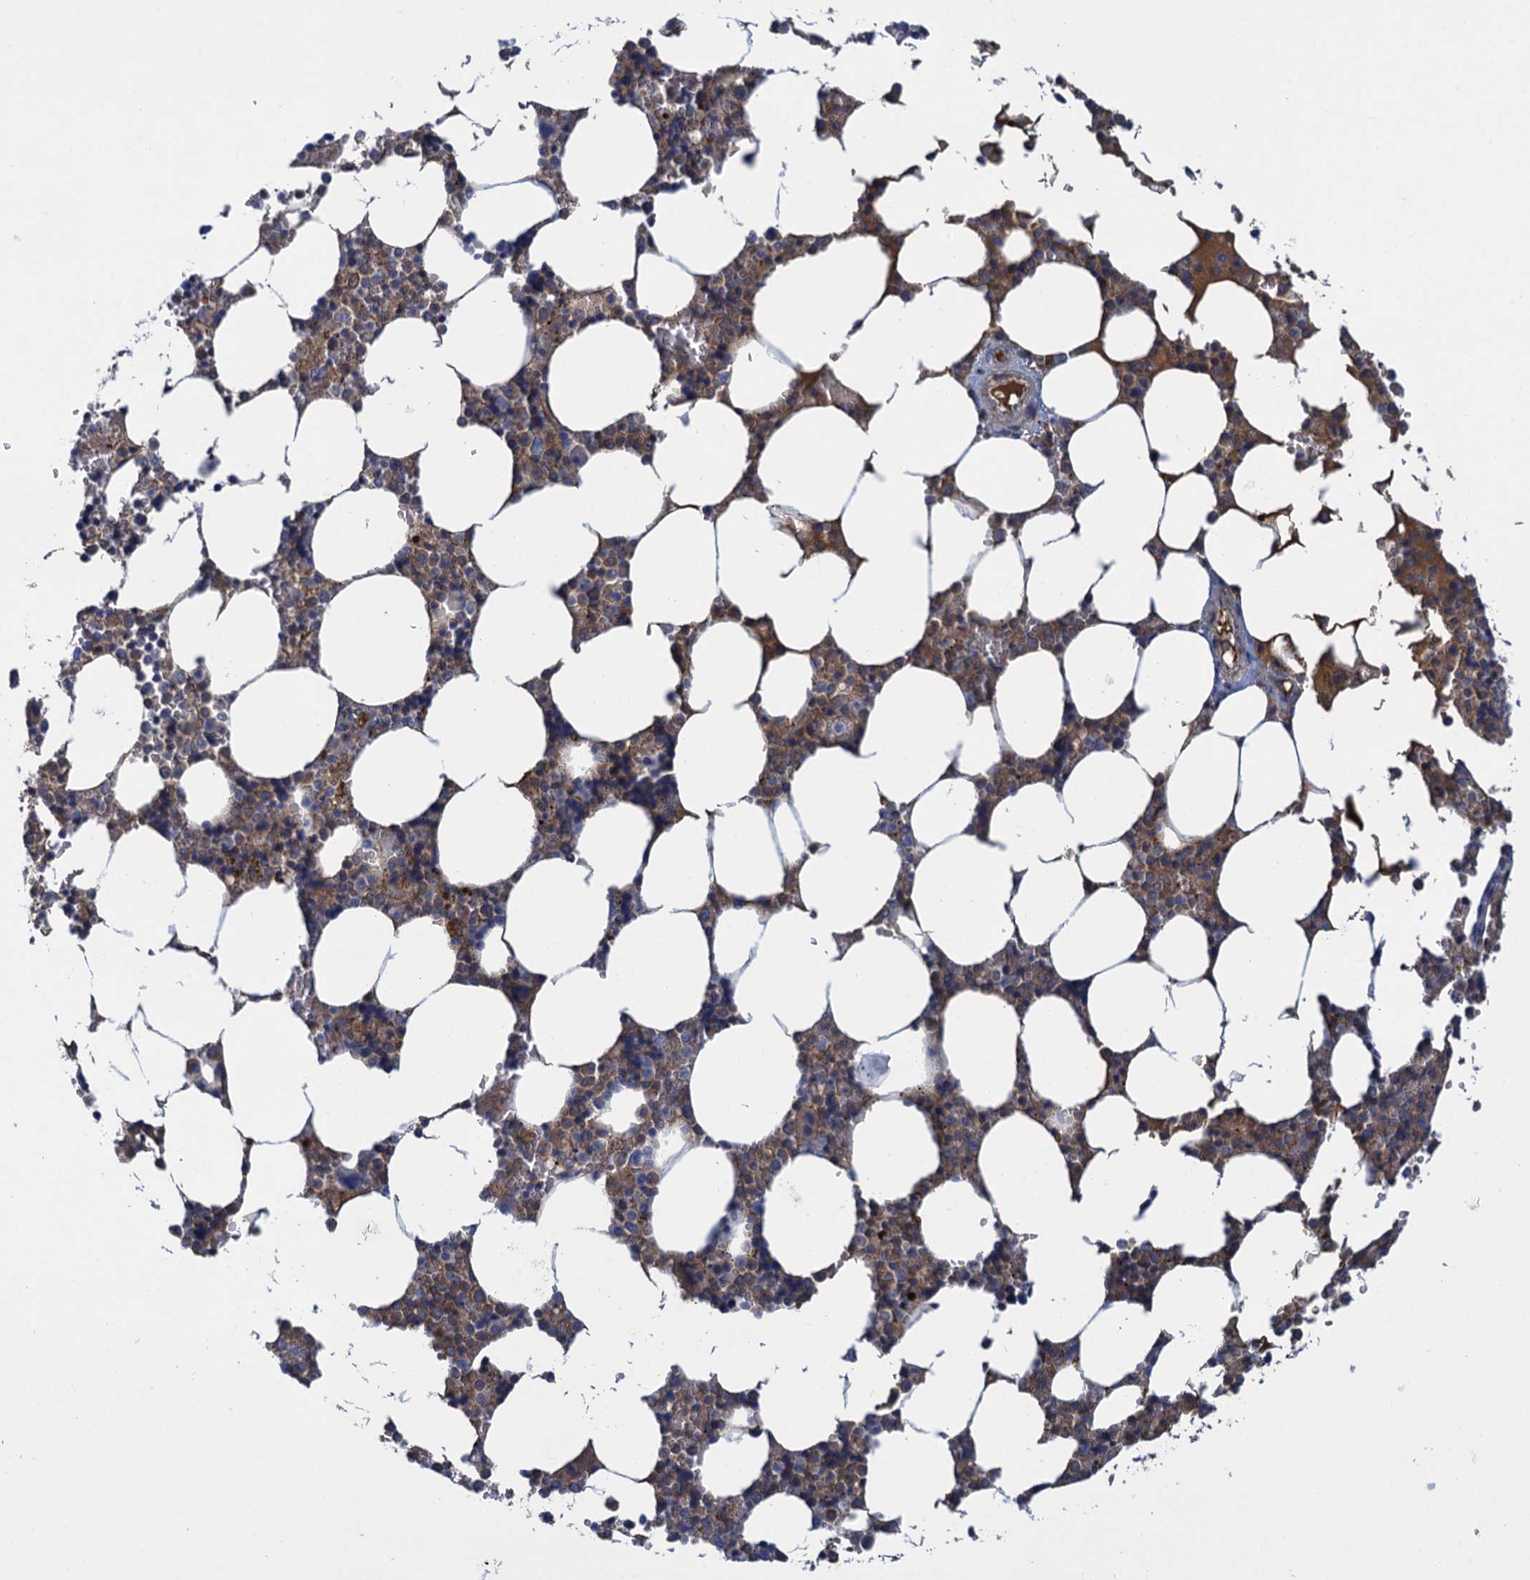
{"staining": {"intensity": "weak", "quantity": "25%-75%", "location": "cytoplasmic/membranous"}, "tissue": "bone marrow", "cell_type": "Hematopoietic cells", "image_type": "normal", "snomed": [{"axis": "morphology", "description": "Normal tissue, NOS"}, {"axis": "topography", "description": "Bone marrow"}], "caption": "Bone marrow stained with a brown dye shows weak cytoplasmic/membranous positive expression in about 25%-75% of hematopoietic cells.", "gene": "SCEL", "patient": {"sex": "male", "age": 64}}